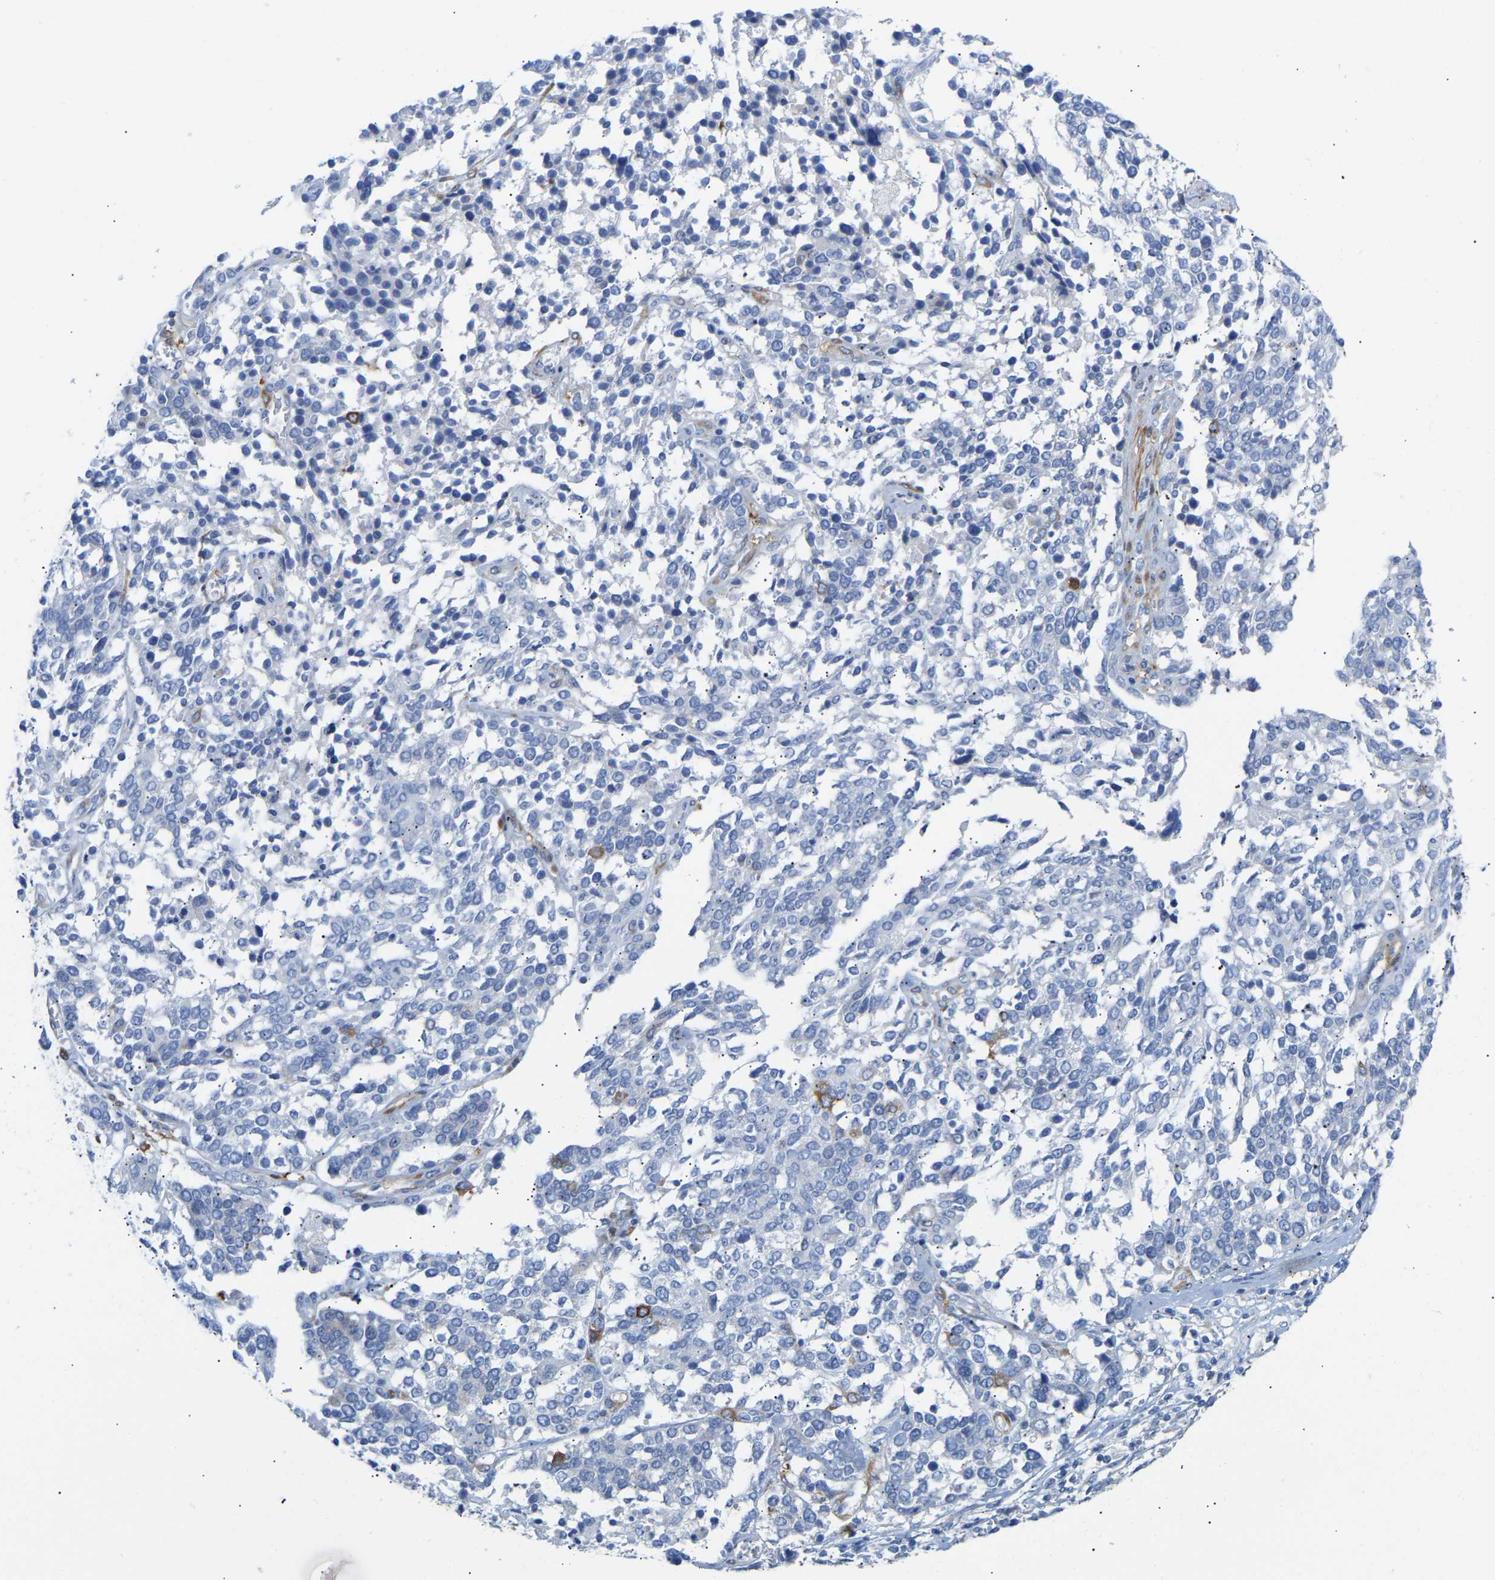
{"staining": {"intensity": "negative", "quantity": "none", "location": "none"}, "tissue": "ovarian cancer", "cell_type": "Tumor cells", "image_type": "cancer", "snomed": [{"axis": "morphology", "description": "Cystadenocarcinoma, serous, NOS"}, {"axis": "topography", "description": "Ovary"}], "caption": "Immunohistochemical staining of ovarian serous cystadenocarcinoma reveals no significant expression in tumor cells.", "gene": "AMPH", "patient": {"sex": "female", "age": 44}}